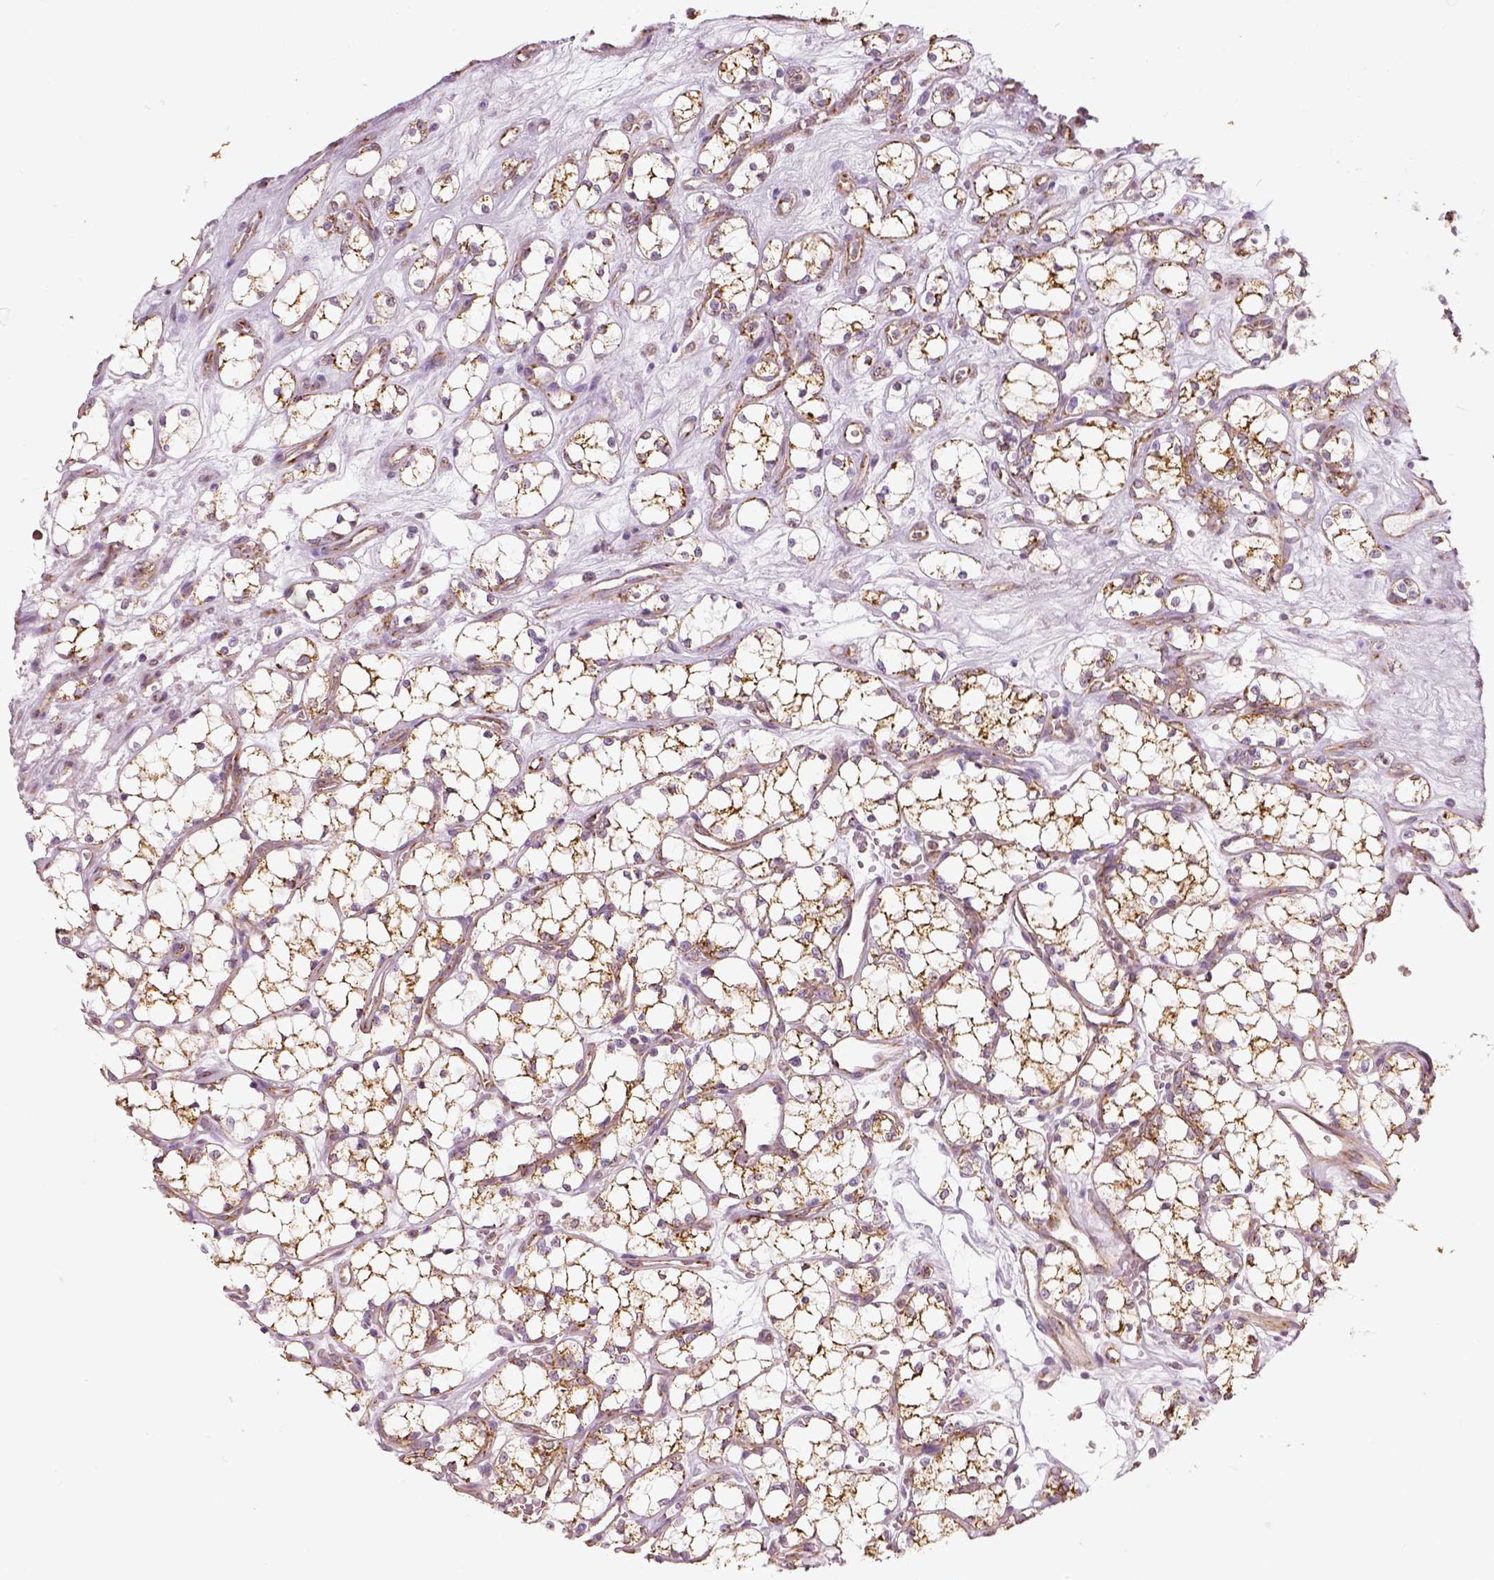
{"staining": {"intensity": "strong", "quantity": ">75%", "location": "cytoplasmic/membranous"}, "tissue": "renal cancer", "cell_type": "Tumor cells", "image_type": "cancer", "snomed": [{"axis": "morphology", "description": "Adenocarcinoma, NOS"}, {"axis": "topography", "description": "Kidney"}], "caption": "Human adenocarcinoma (renal) stained with a protein marker demonstrates strong staining in tumor cells.", "gene": "PGAM5", "patient": {"sex": "female", "age": 69}}